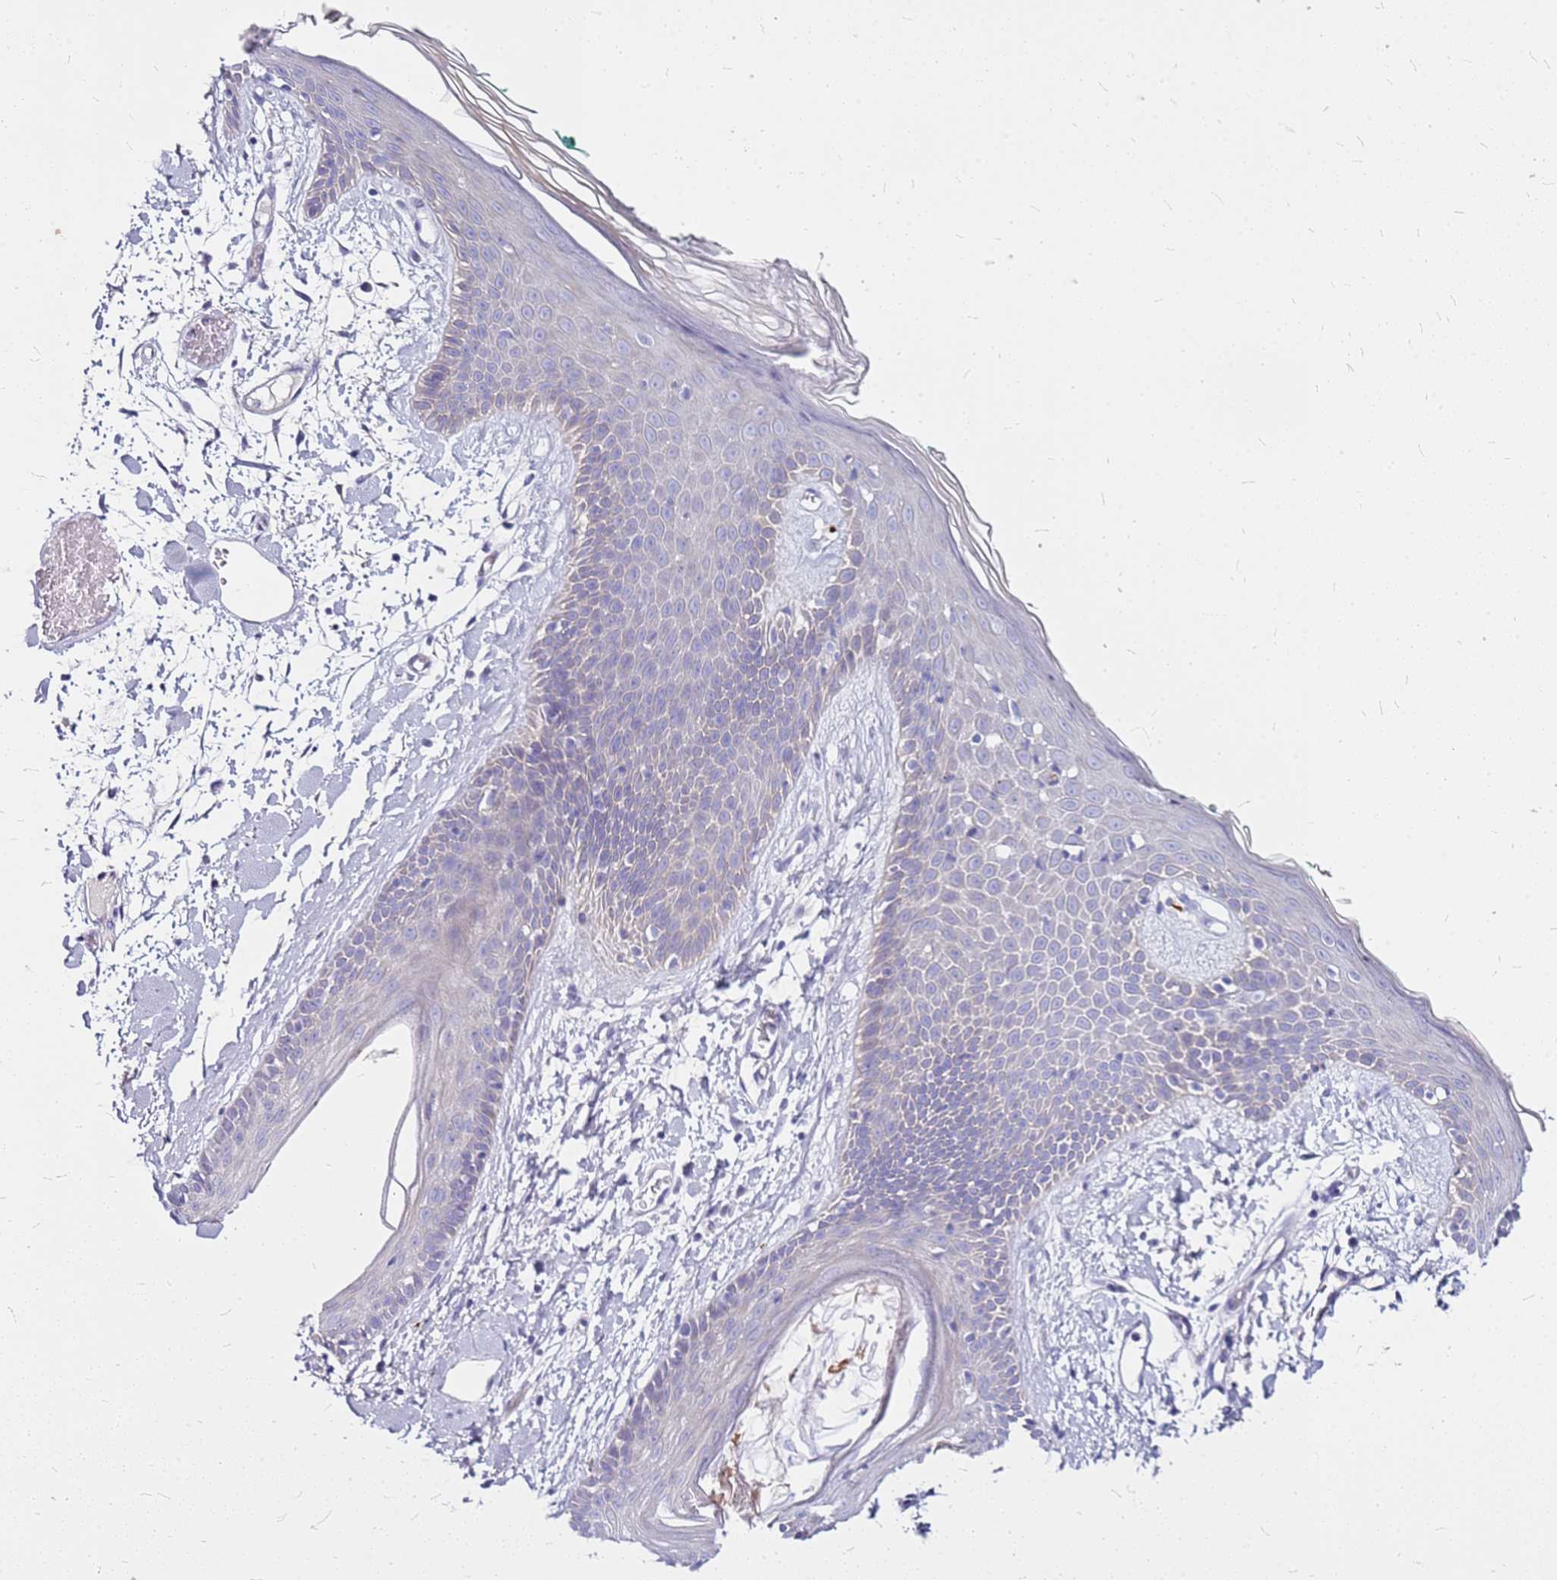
{"staining": {"intensity": "negative", "quantity": "none", "location": "none"}, "tissue": "skin", "cell_type": "Fibroblasts", "image_type": "normal", "snomed": [{"axis": "morphology", "description": "Normal tissue, NOS"}, {"axis": "topography", "description": "Skin"}], "caption": "IHC histopathology image of normal skin stained for a protein (brown), which displays no staining in fibroblasts.", "gene": "CASD1", "patient": {"sex": "male", "age": 79}}